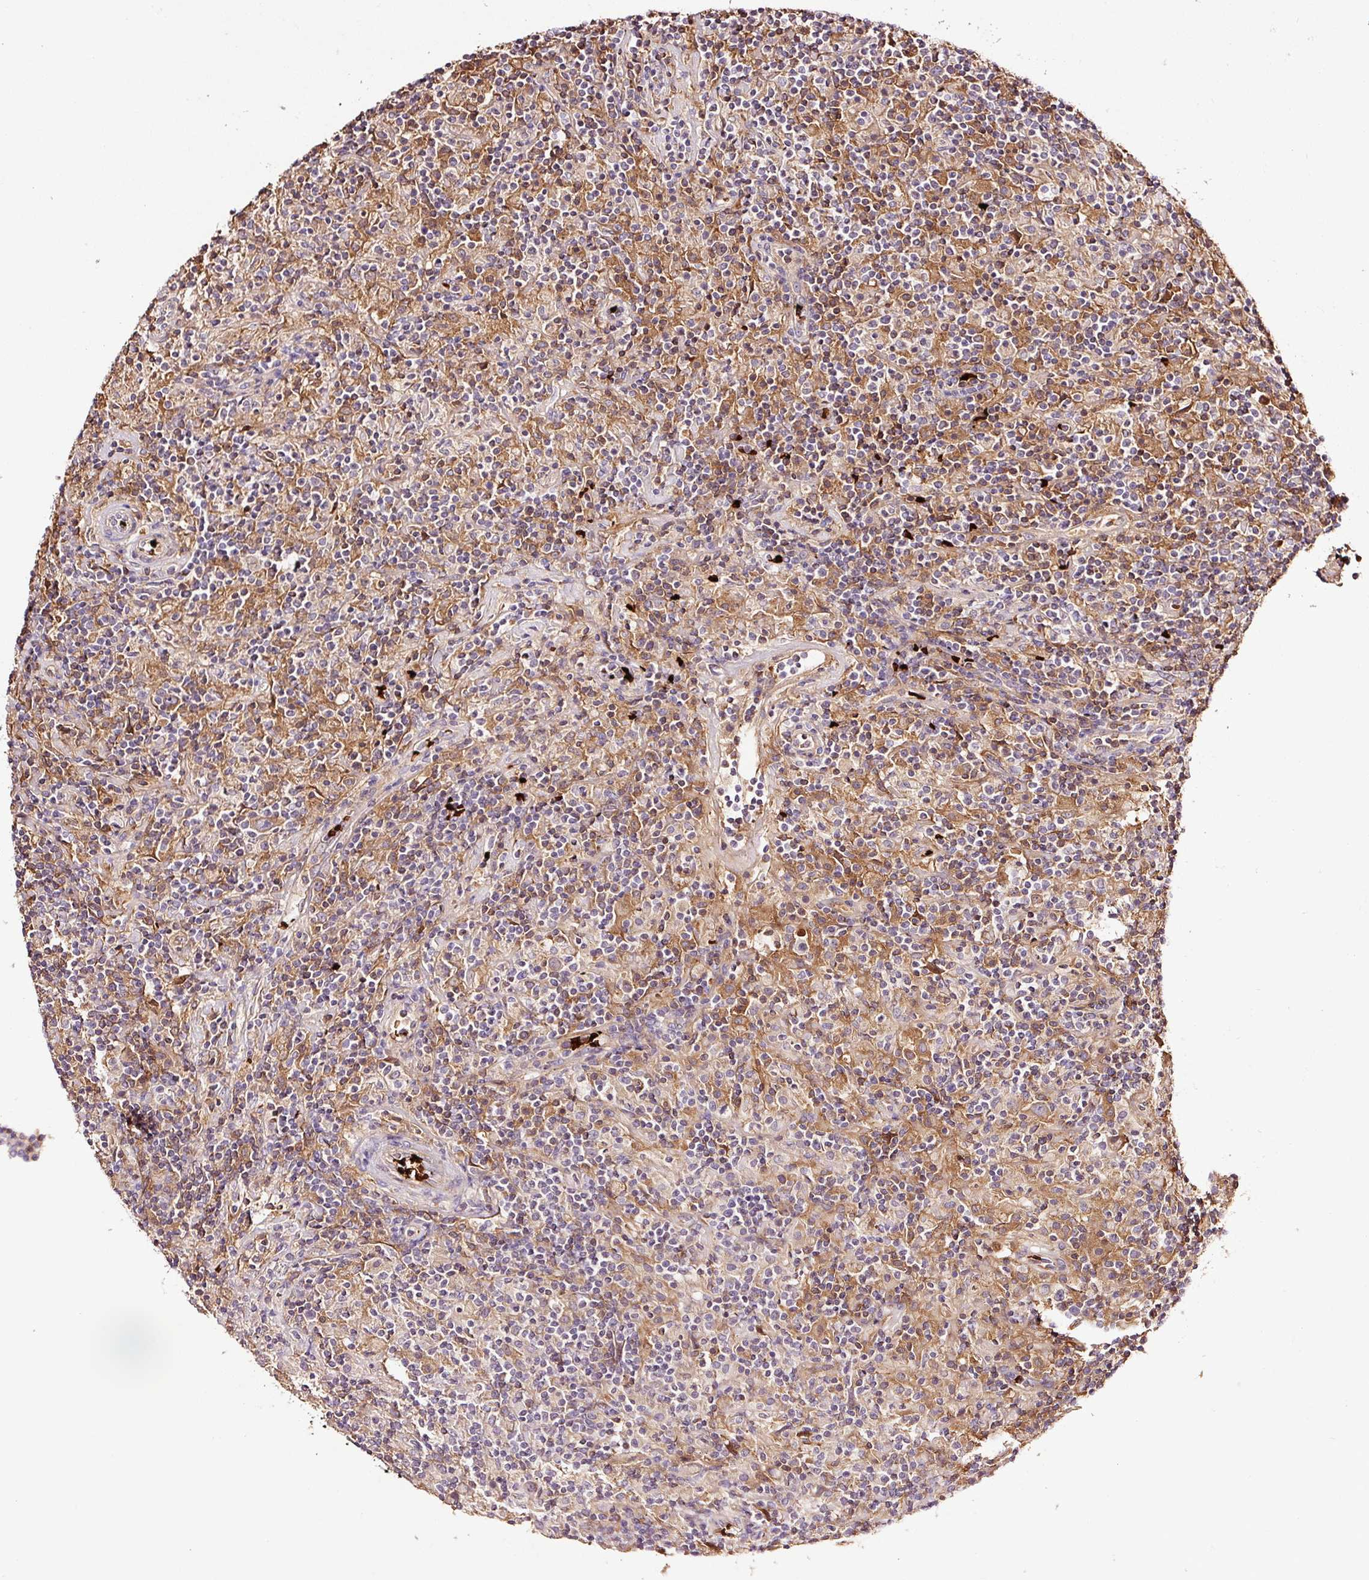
{"staining": {"intensity": "moderate", "quantity": "<25%", "location": "cytoplasmic/membranous"}, "tissue": "lymphoma", "cell_type": "Tumor cells", "image_type": "cancer", "snomed": [{"axis": "morphology", "description": "Hodgkin's disease, NOS"}, {"axis": "topography", "description": "Lymph node"}], "caption": "There is low levels of moderate cytoplasmic/membranous staining in tumor cells of lymphoma, as demonstrated by immunohistochemical staining (brown color).", "gene": "PGLYRP2", "patient": {"sex": "male", "age": 70}}